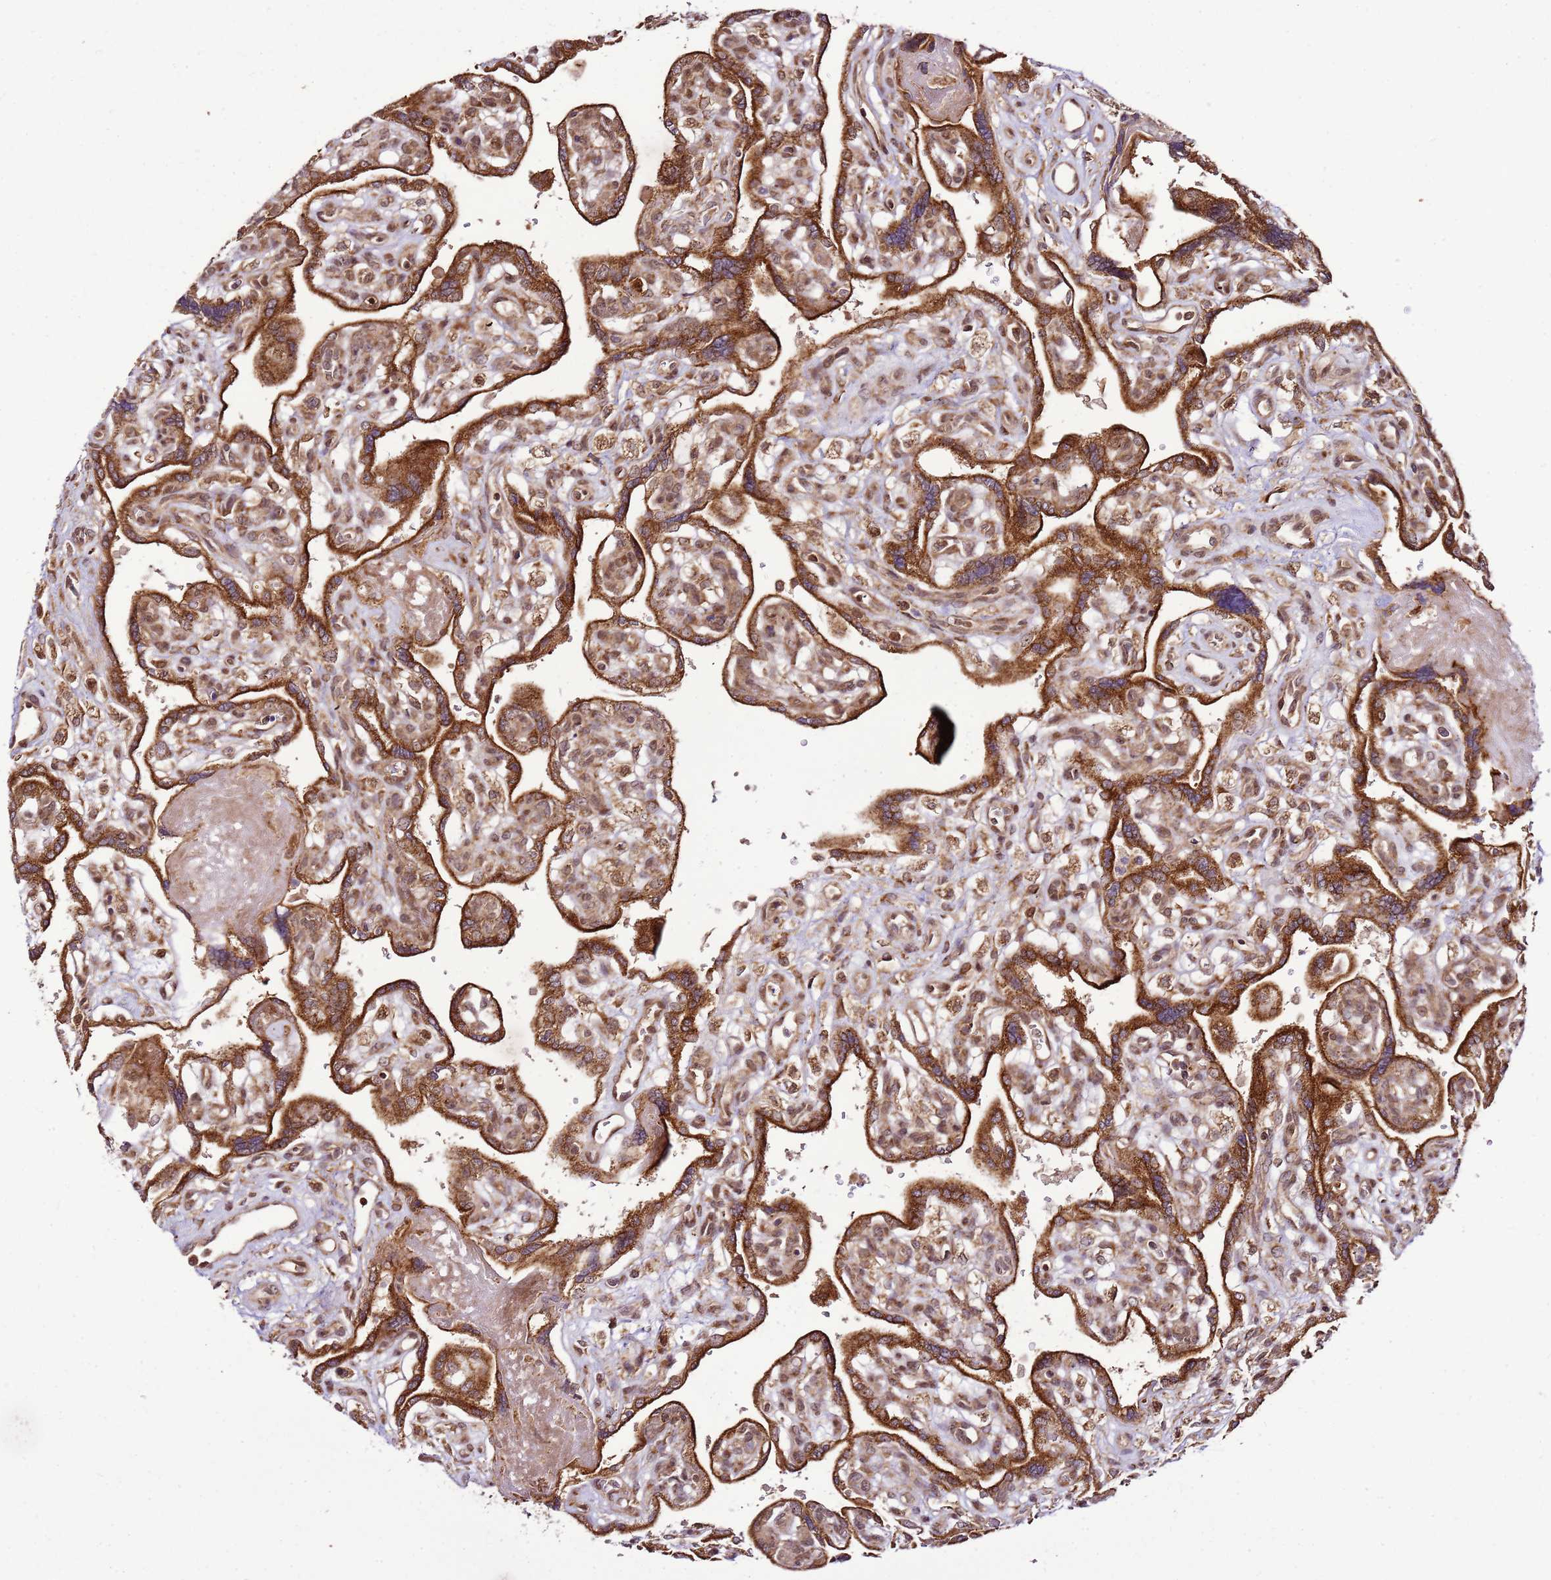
{"staining": {"intensity": "moderate", "quantity": ">75%", "location": "cytoplasmic/membranous,nuclear"}, "tissue": "placenta", "cell_type": "Decidual cells", "image_type": "normal", "snomed": [{"axis": "morphology", "description": "Normal tissue, NOS"}, {"axis": "topography", "description": "Placenta"}], "caption": "Immunohistochemistry staining of normal placenta, which shows medium levels of moderate cytoplasmic/membranous,nuclear staining in about >75% of decidual cells indicating moderate cytoplasmic/membranous,nuclear protein expression. The staining was performed using DAB (brown) for protein detection and nuclei were counterstained in hematoxylin (blue).", "gene": "RASA3", "patient": {"sex": "female", "age": 39}}